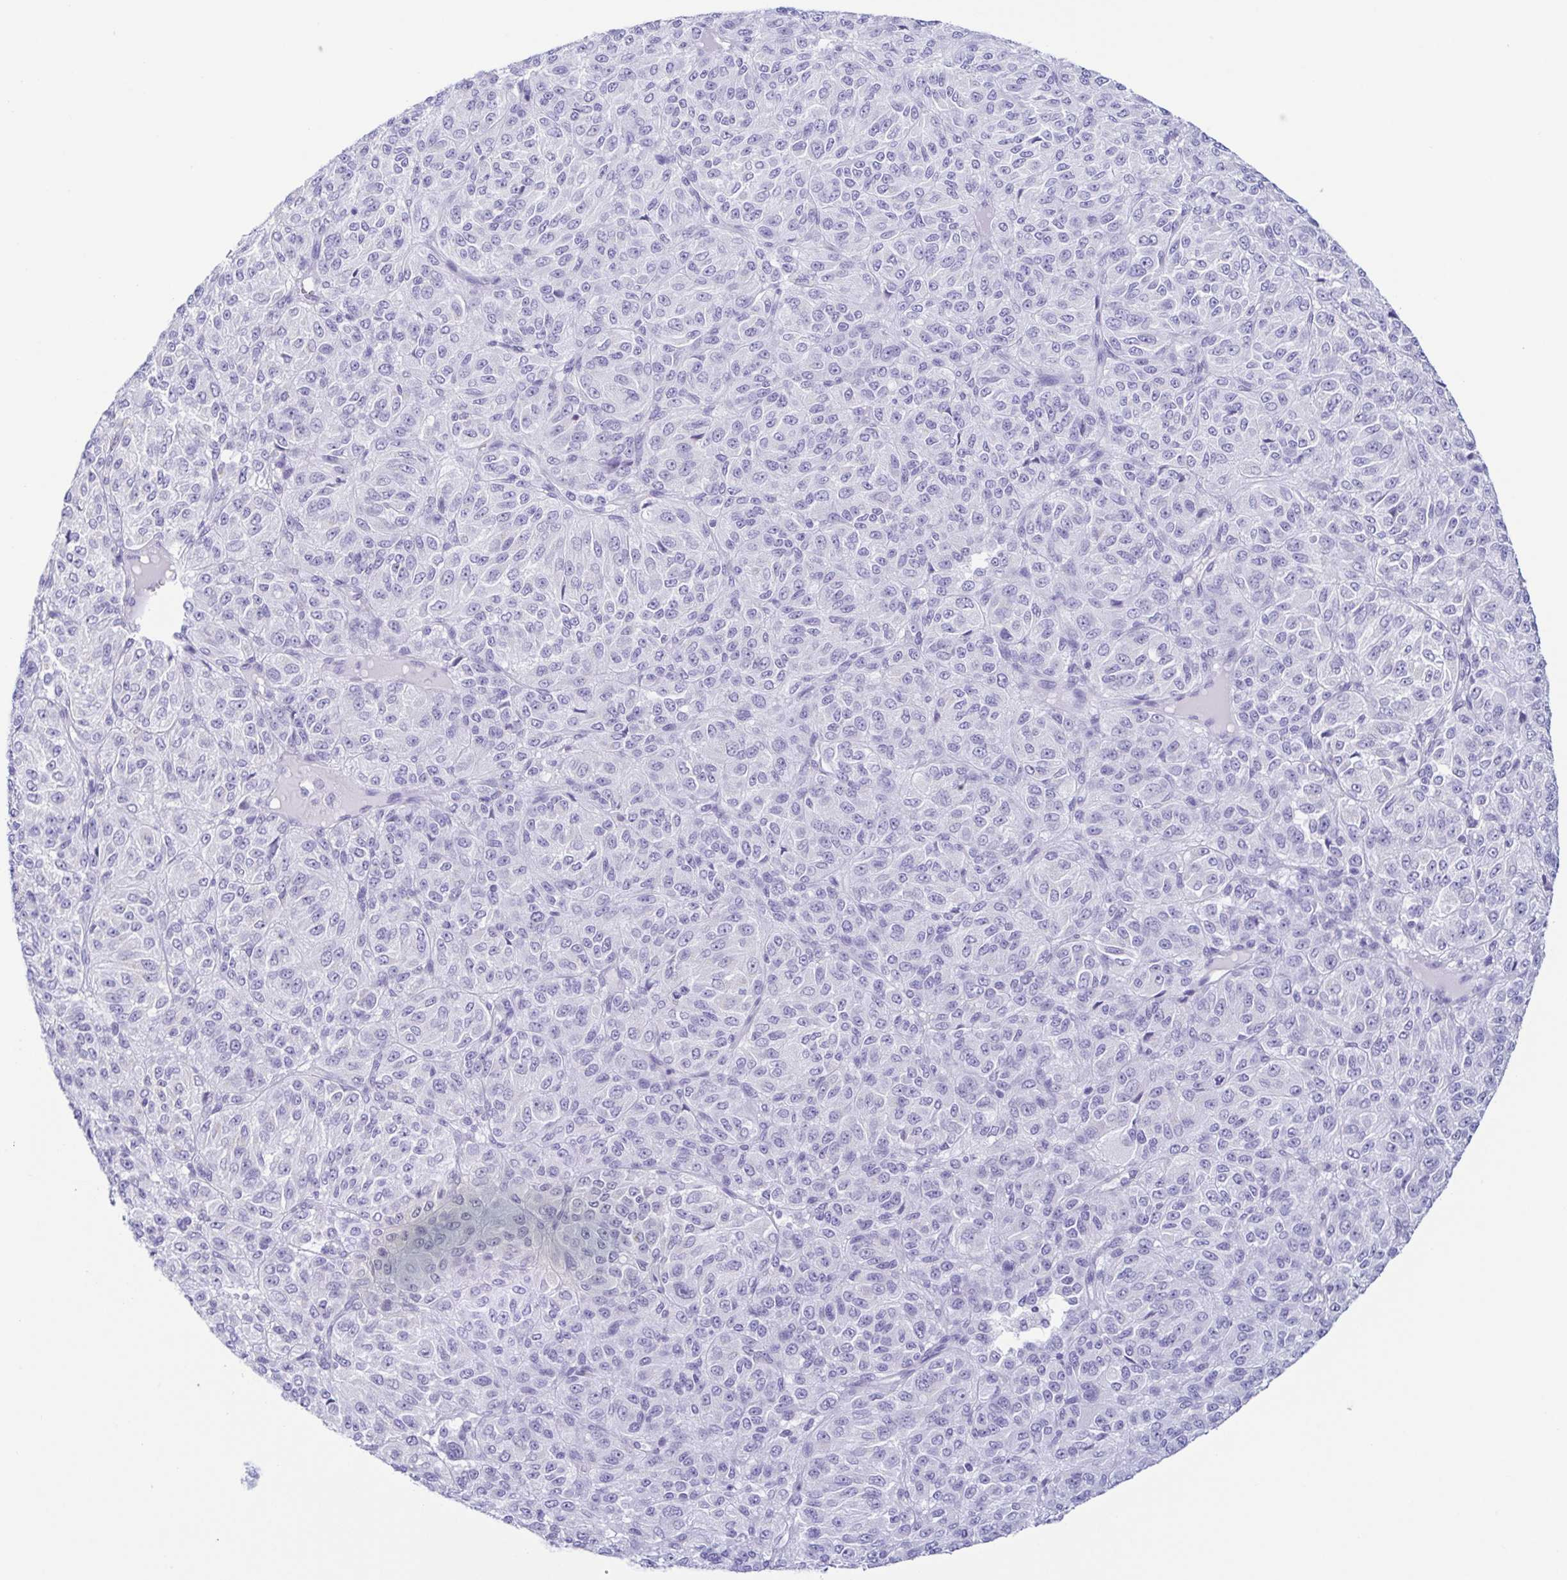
{"staining": {"intensity": "negative", "quantity": "none", "location": "none"}, "tissue": "melanoma", "cell_type": "Tumor cells", "image_type": "cancer", "snomed": [{"axis": "morphology", "description": "Malignant melanoma, Metastatic site"}, {"axis": "topography", "description": "Brain"}], "caption": "DAB immunohistochemical staining of human malignant melanoma (metastatic site) demonstrates no significant expression in tumor cells.", "gene": "AZU1", "patient": {"sex": "female", "age": 56}}